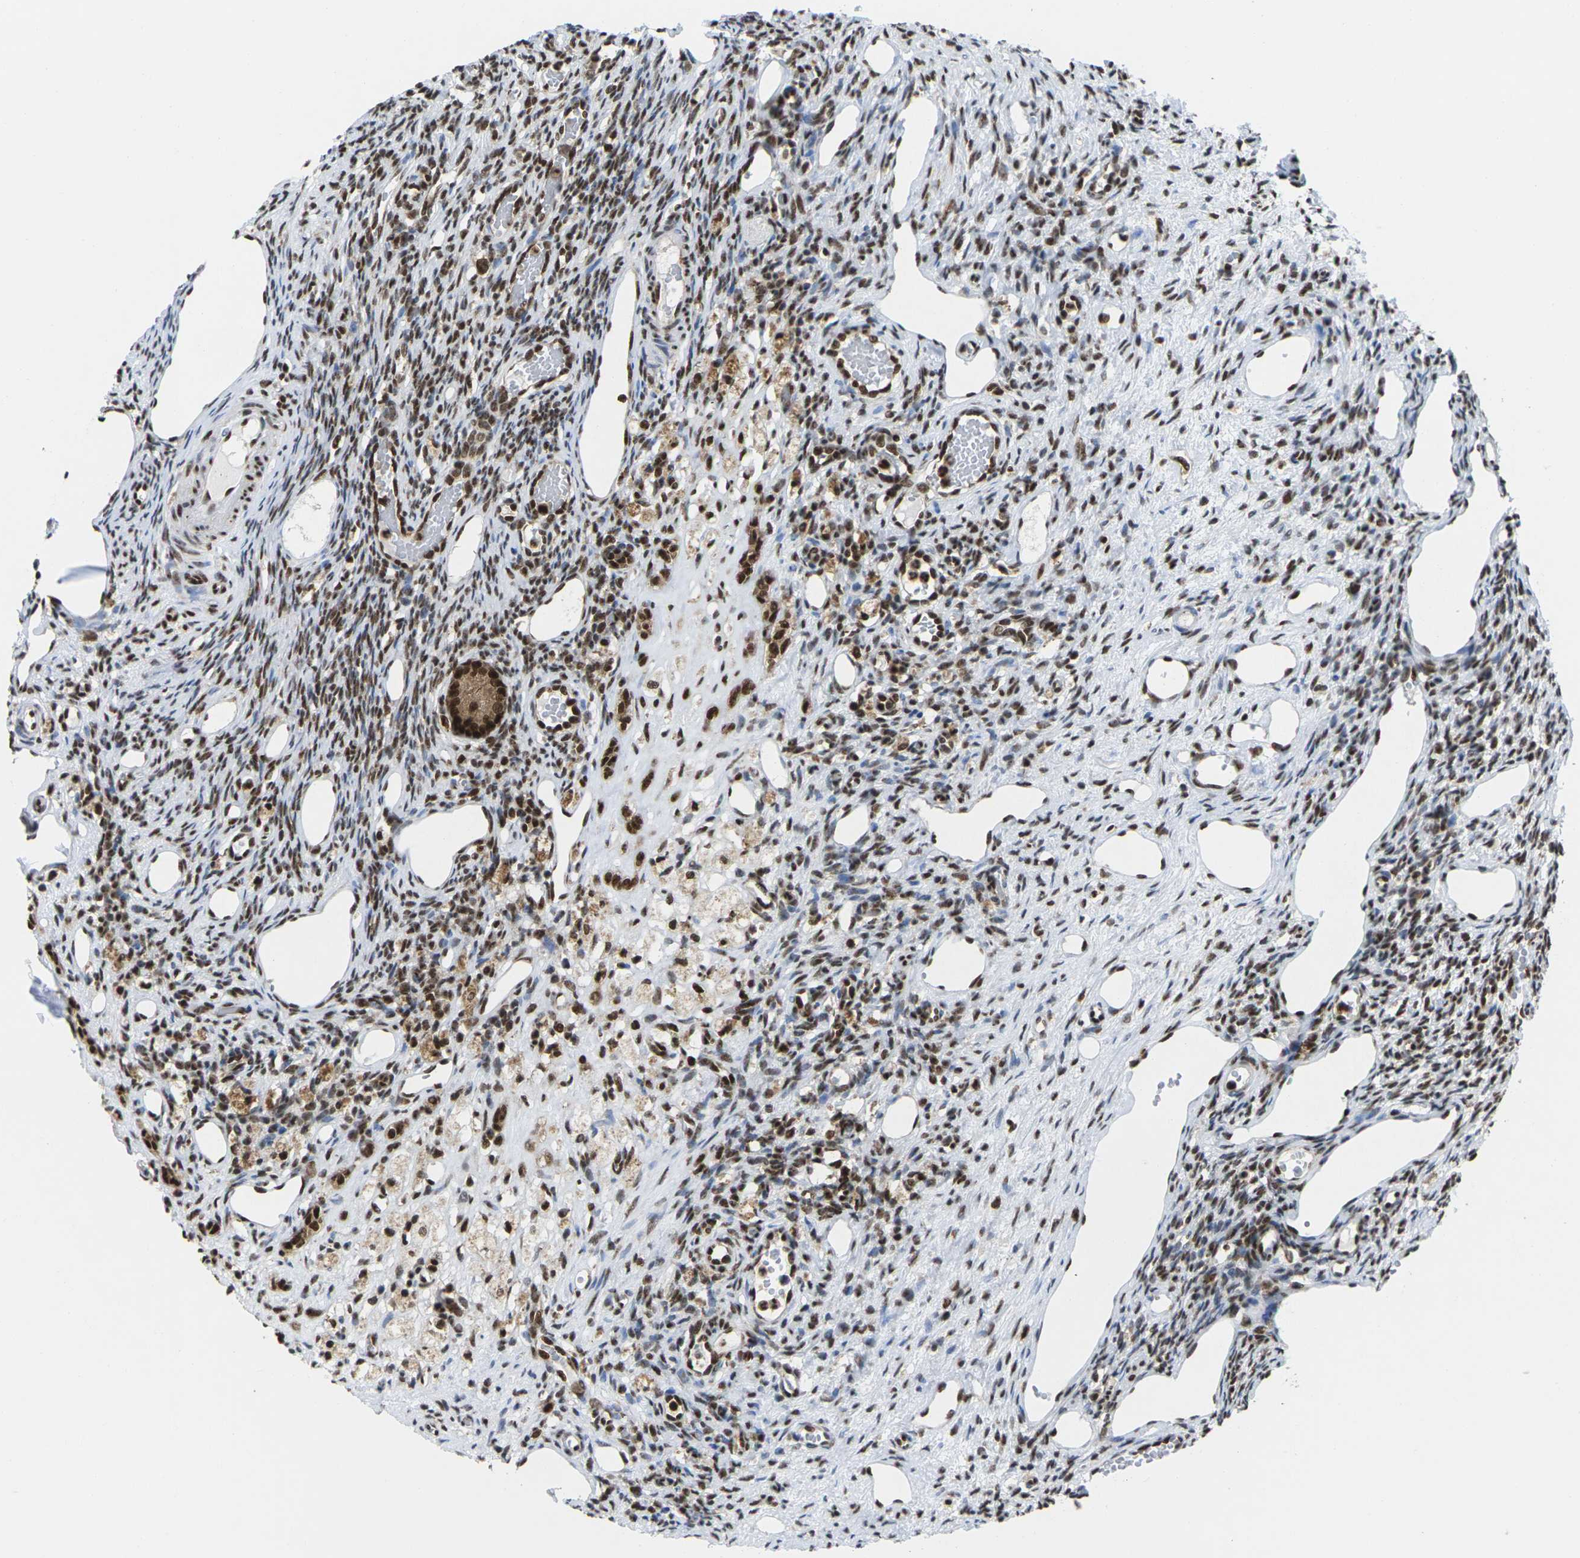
{"staining": {"intensity": "strong", "quantity": ">75%", "location": "cytoplasmic/membranous,nuclear"}, "tissue": "ovary", "cell_type": "Follicle cells", "image_type": "normal", "snomed": [{"axis": "morphology", "description": "Normal tissue, NOS"}, {"axis": "topography", "description": "Ovary"}], "caption": "Immunohistochemical staining of unremarkable human ovary displays high levels of strong cytoplasmic/membranous,nuclear positivity in about >75% of follicle cells.", "gene": "MAGOH", "patient": {"sex": "female", "age": 33}}